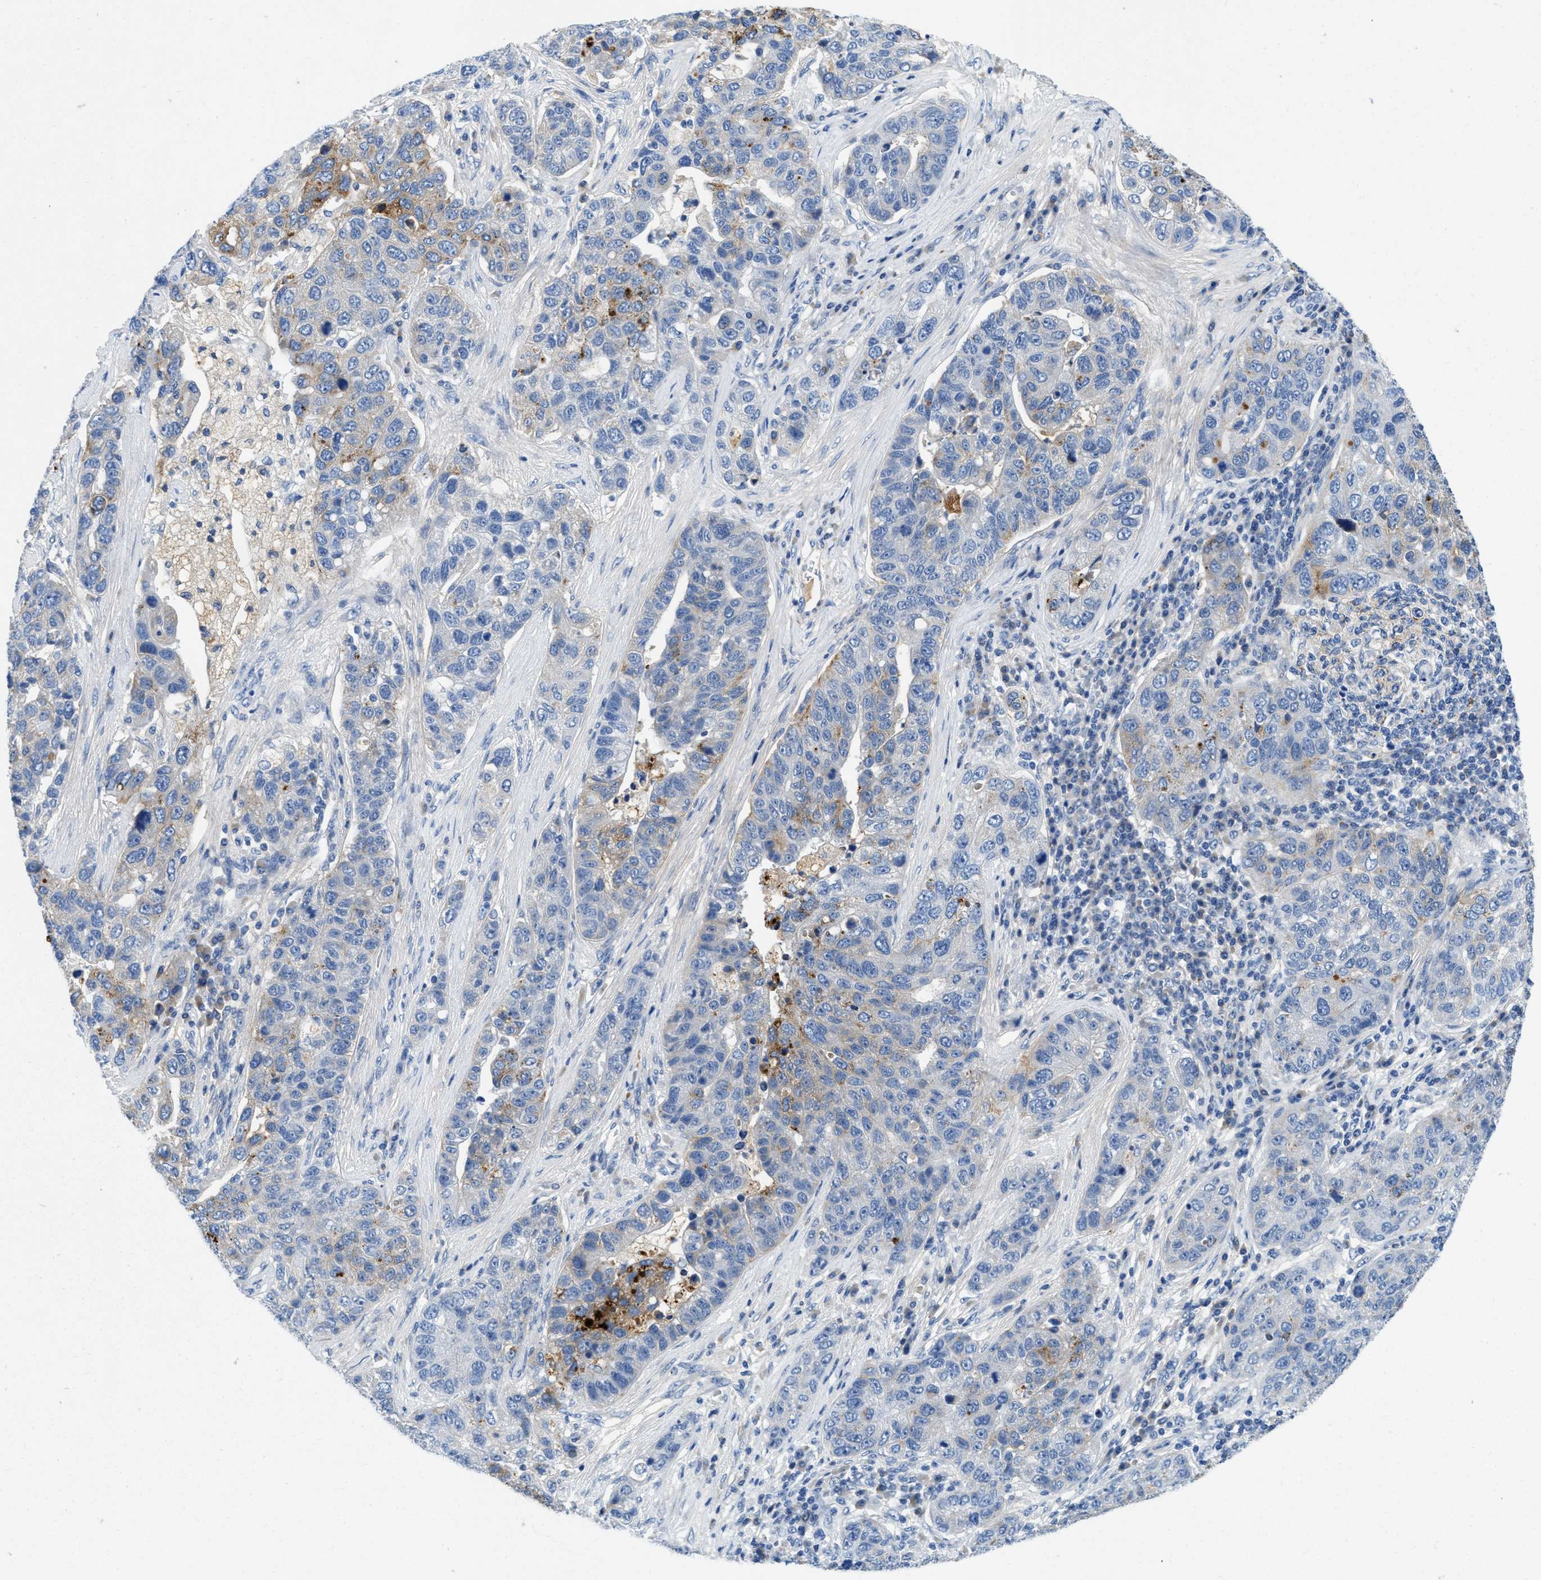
{"staining": {"intensity": "moderate", "quantity": "25%-75%", "location": "cytoplasmic/membranous"}, "tissue": "pancreatic cancer", "cell_type": "Tumor cells", "image_type": "cancer", "snomed": [{"axis": "morphology", "description": "Adenocarcinoma, NOS"}, {"axis": "topography", "description": "Pancreas"}], "caption": "Approximately 25%-75% of tumor cells in pancreatic cancer (adenocarcinoma) demonstrate moderate cytoplasmic/membranous protein expression as visualized by brown immunohistochemical staining.", "gene": "TSPAN3", "patient": {"sex": "female", "age": 61}}